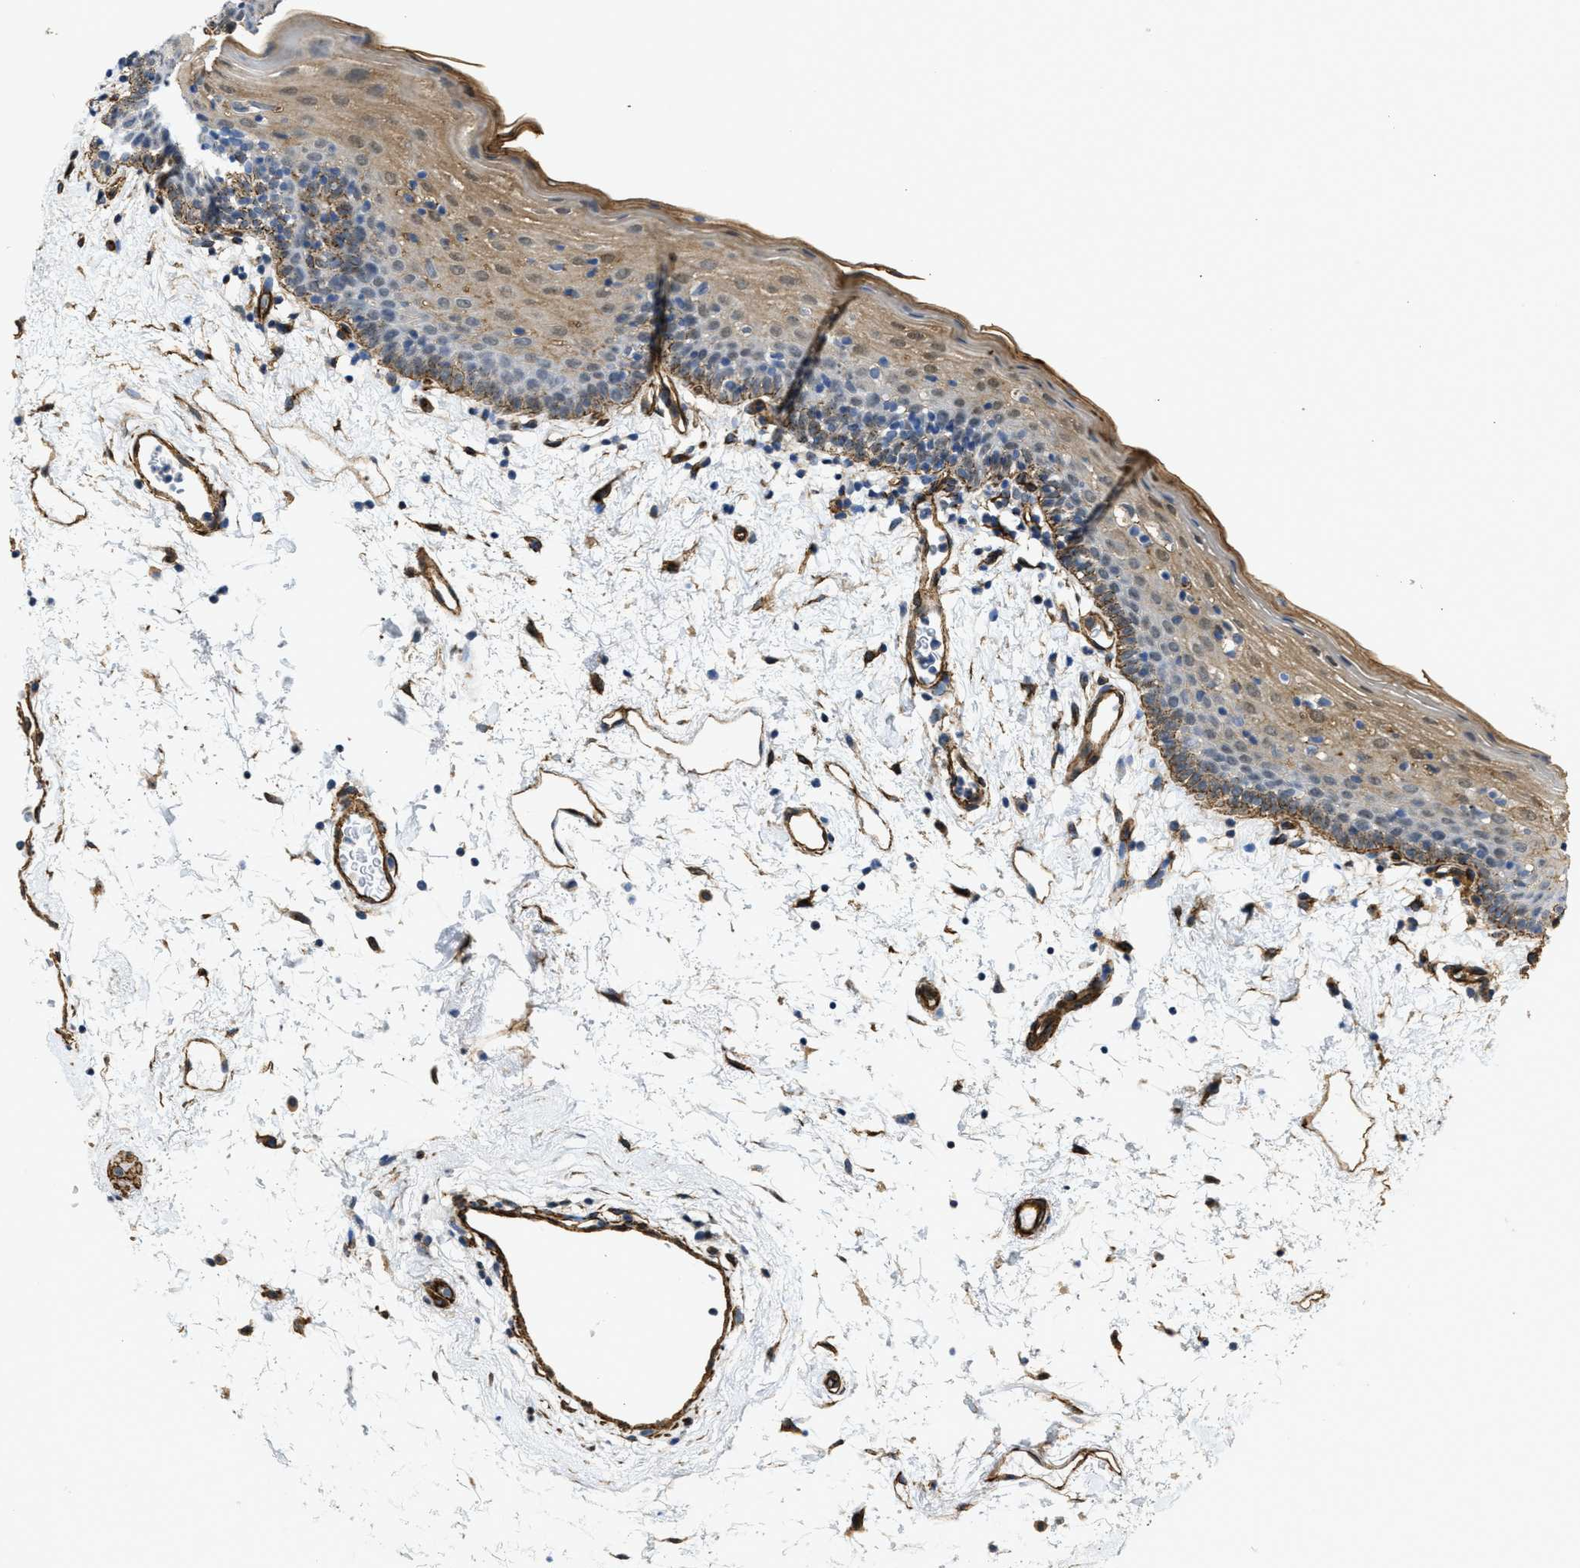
{"staining": {"intensity": "weak", "quantity": "25%-75%", "location": "cytoplasmic/membranous"}, "tissue": "oral mucosa", "cell_type": "Squamous epithelial cells", "image_type": "normal", "snomed": [{"axis": "morphology", "description": "Normal tissue, NOS"}, {"axis": "topography", "description": "Oral tissue"}], "caption": "An immunohistochemistry histopathology image of benign tissue is shown. Protein staining in brown highlights weak cytoplasmic/membranous positivity in oral mucosa within squamous epithelial cells.", "gene": "NAB1", "patient": {"sex": "male", "age": 66}}